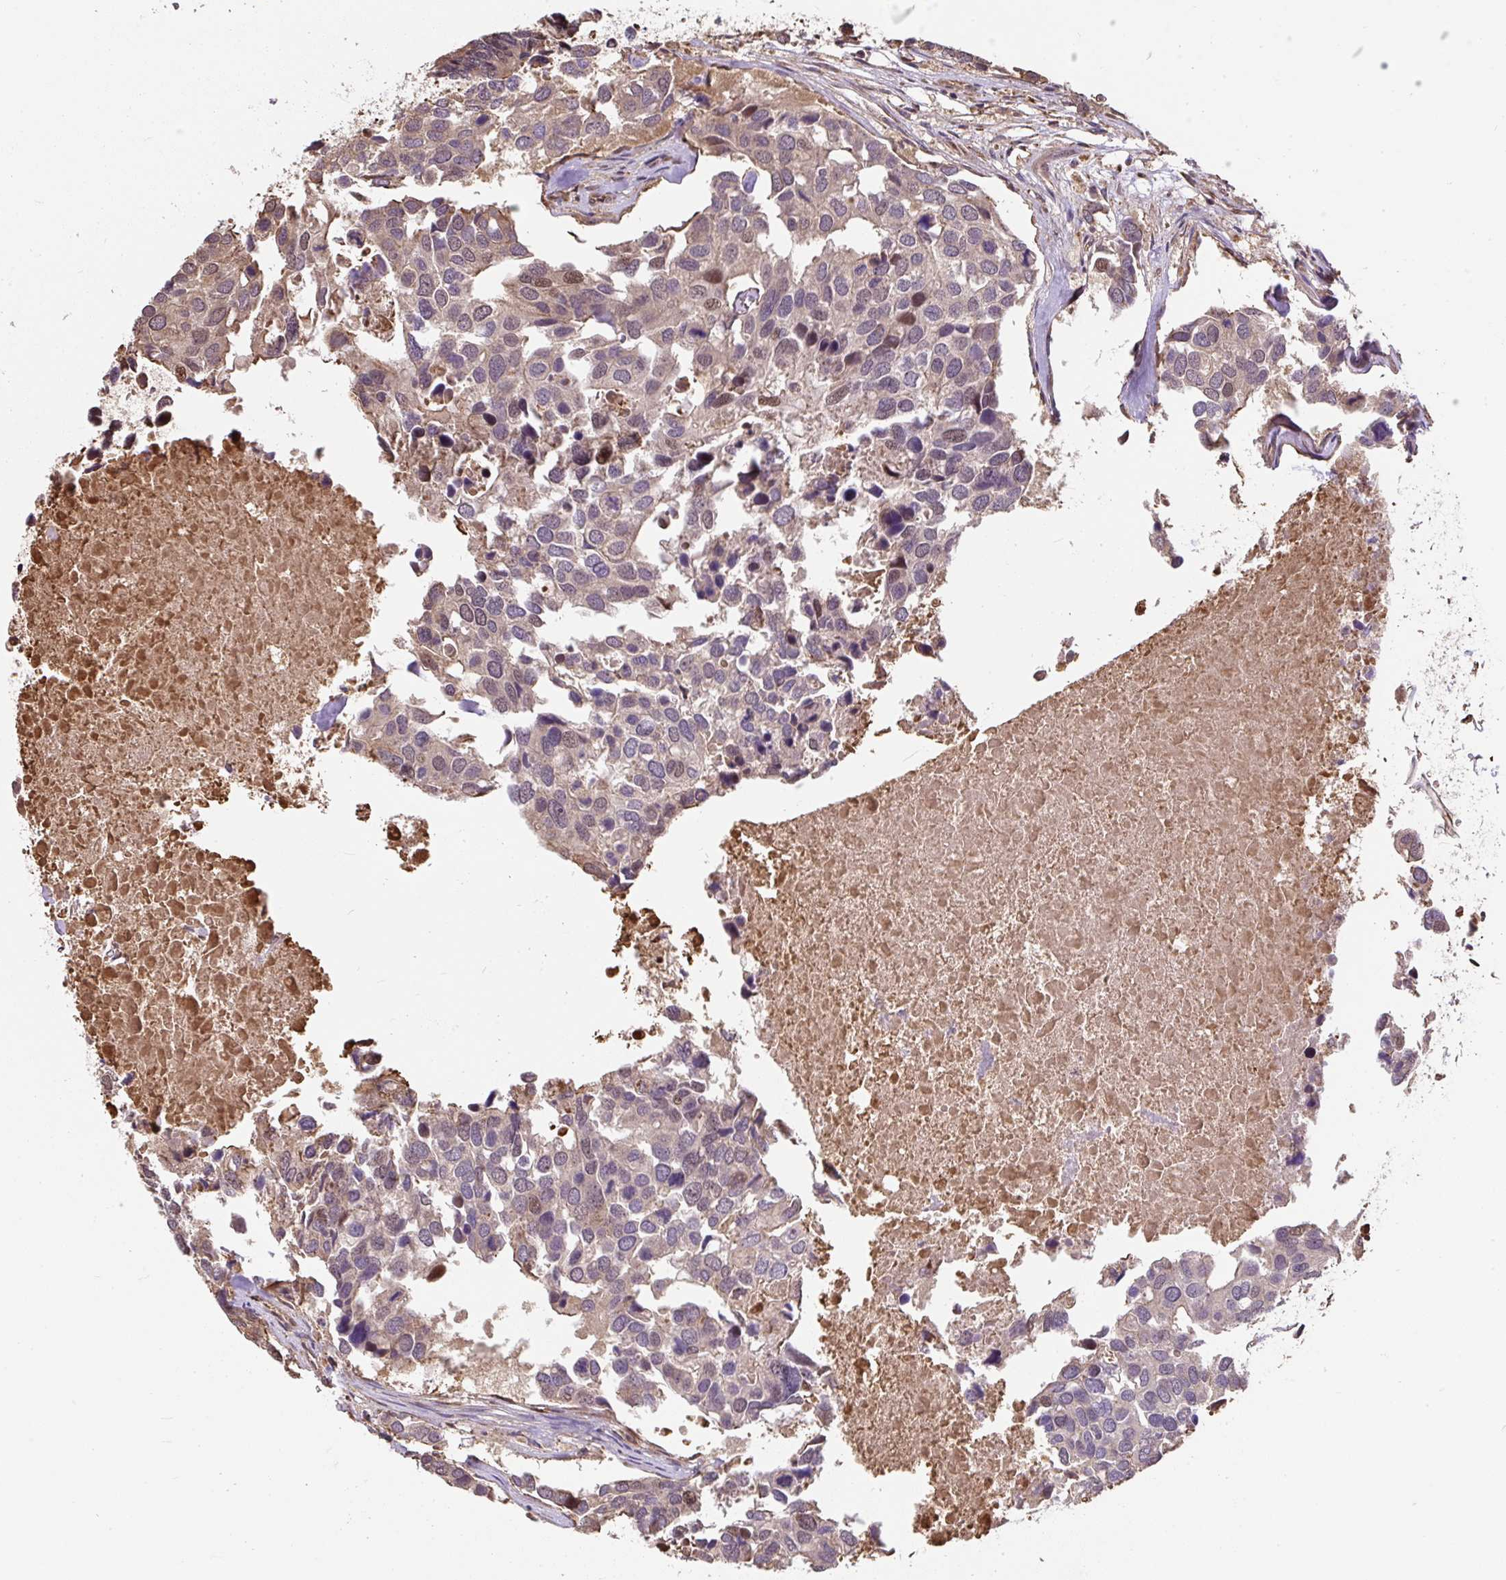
{"staining": {"intensity": "weak", "quantity": "<25%", "location": "nuclear"}, "tissue": "breast cancer", "cell_type": "Tumor cells", "image_type": "cancer", "snomed": [{"axis": "morphology", "description": "Duct carcinoma"}, {"axis": "topography", "description": "Breast"}], "caption": "DAB (3,3'-diaminobenzidine) immunohistochemical staining of breast cancer demonstrates no significant expression in tumor cells.", "gene": "PUS7L", "patient": {"sex": "female", "age": 83}}